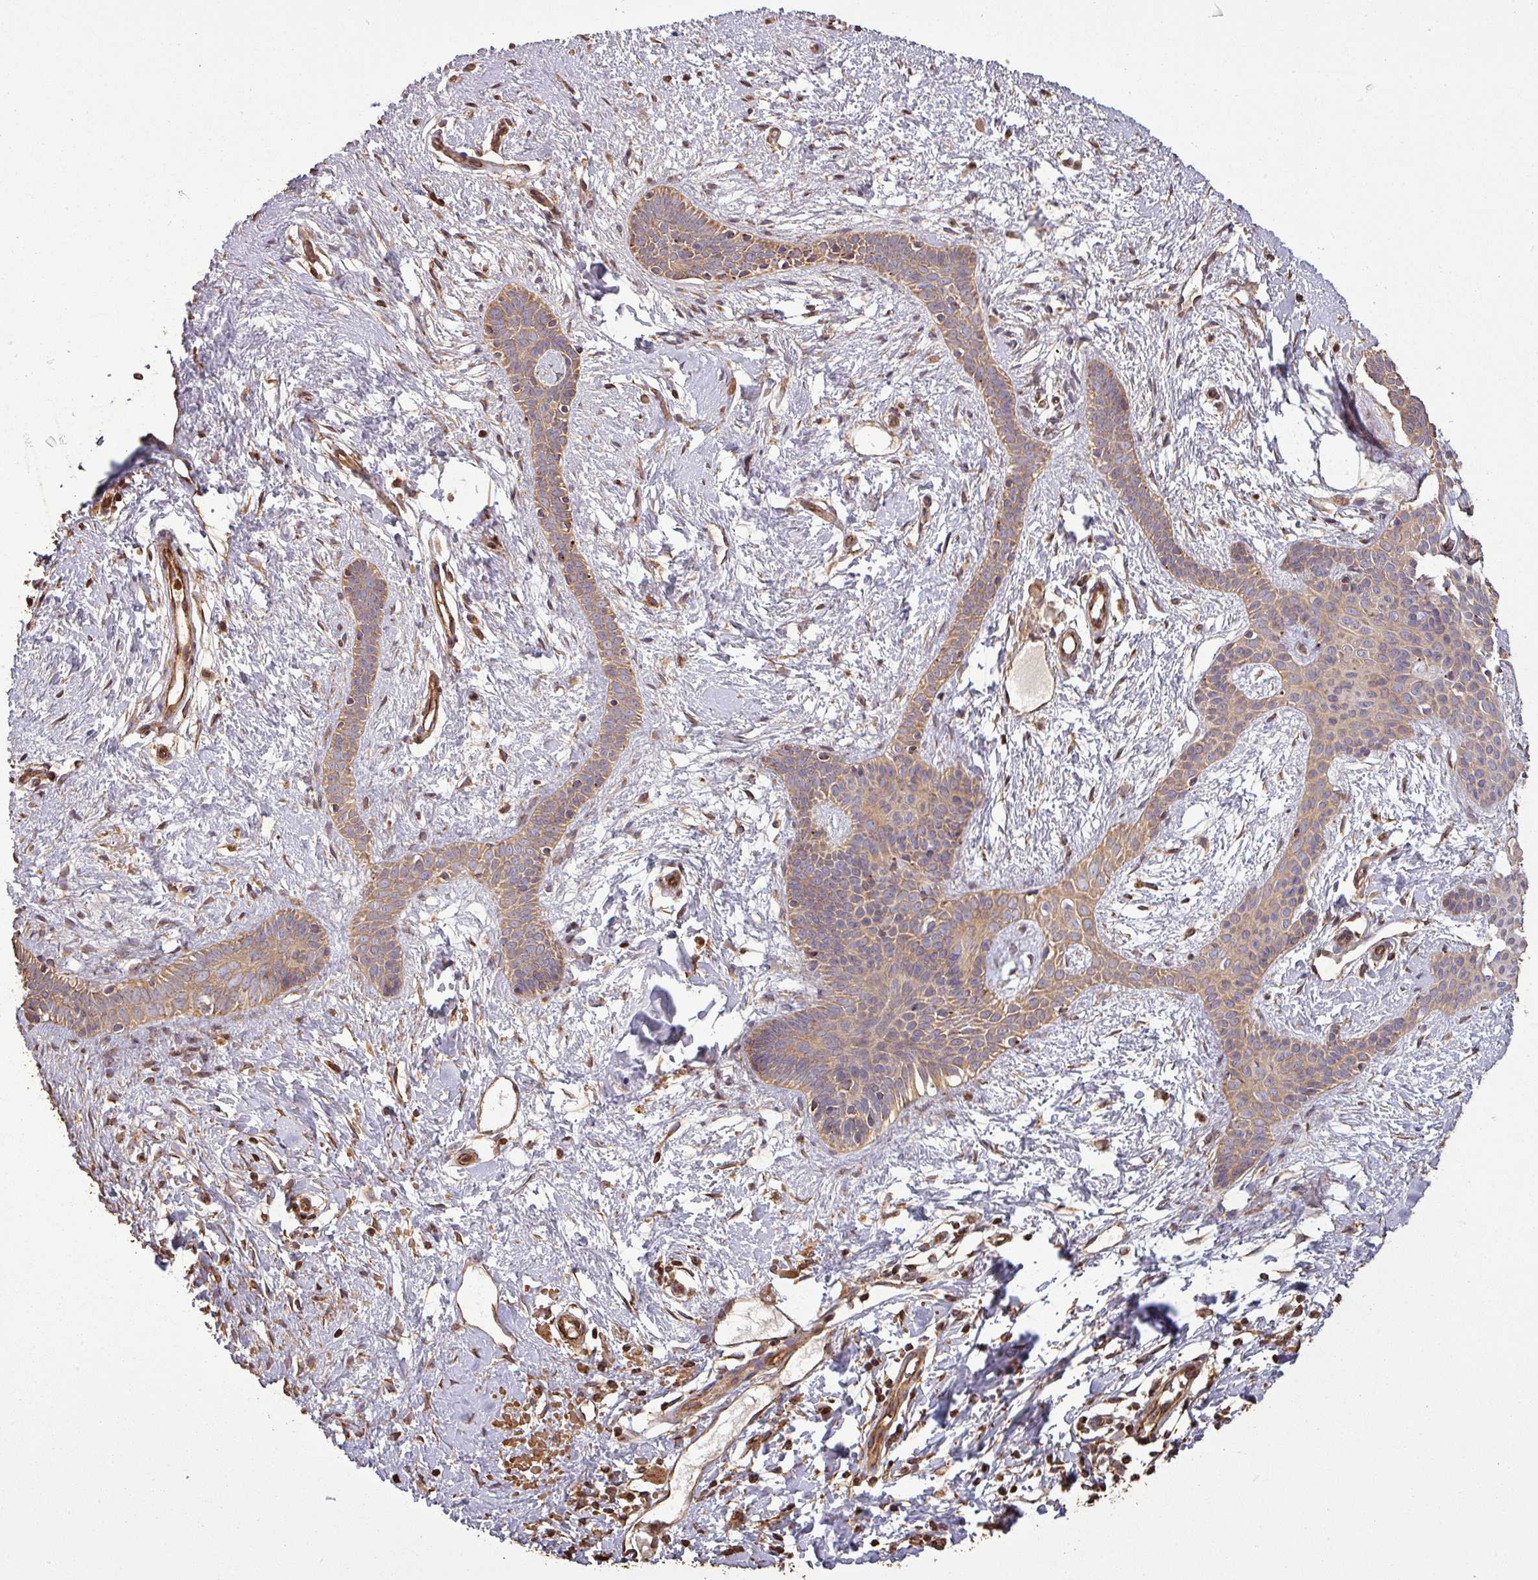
{"staining": {"intensity": "moderate", "quantity": ">75%", "location": "cytoplasmic/membranous"}, "tissue": "skin cancer", "cell_type": "Tumor cells", "image_type": "cancer", "snomed": [{"axis": "morphology", "description": "Basal cell carcinoma"}, {"axis": "topography", "description": "Skin"}], "caption": "Protein expression analysis of human skin cancer reveals moderate cytoplasmic/membranous staining in approximately >75% of tumor cells. The staining is performed using DAB brown chromogen to label protein expression. The nuclei are counter-stained blue using hematoxylin.", "gene": "PLEKHM1", "patient": {"sex": "male", "age": 78}}